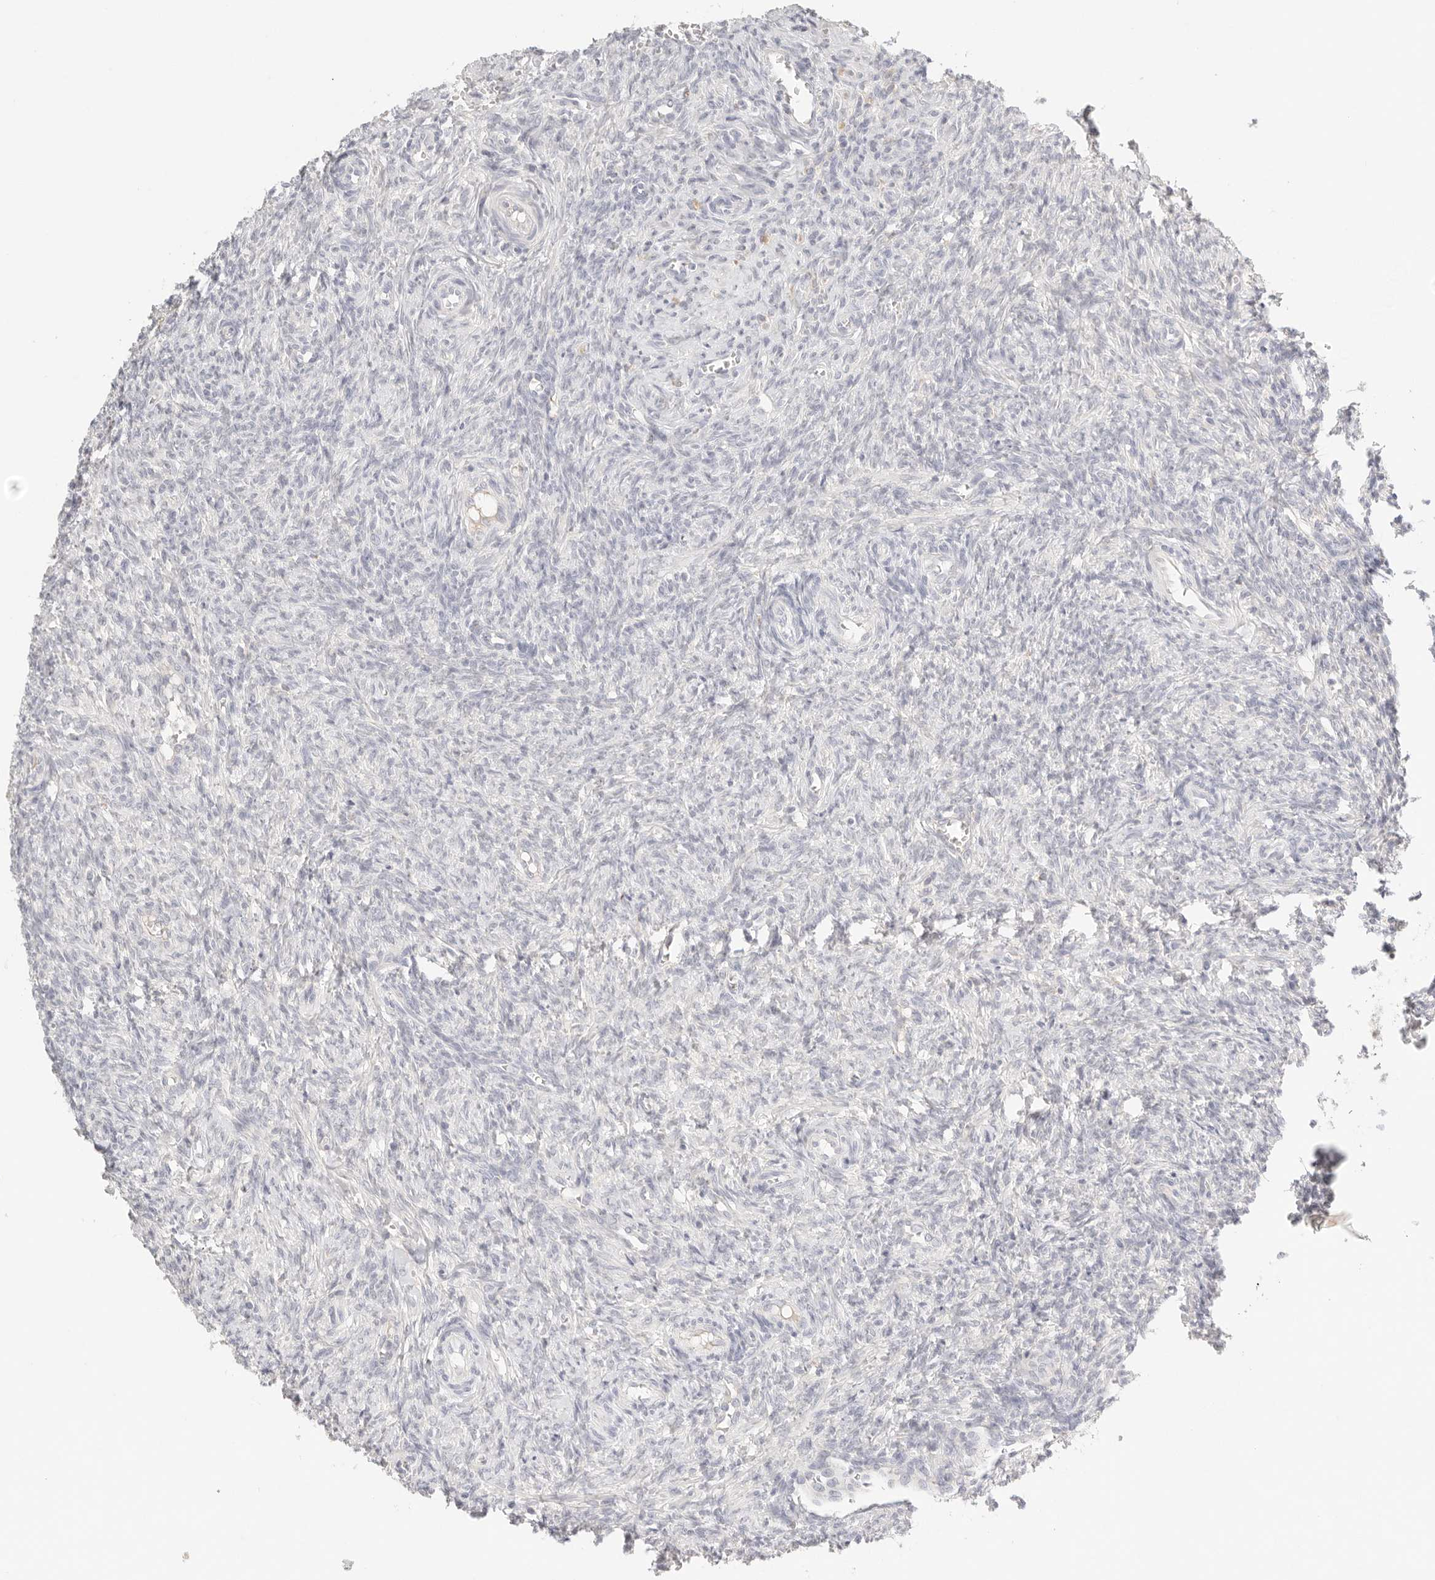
{"staining": {"intensity": "negative", "quantity": "none", "location": "none"}, "tissue": "ovary", "cell_type": "Follicle cells", "image_type": "normal", "snomed": [{"axis": "morphology", "description": "Normal tissue, NOS"}, {"axis": "topography", "description": "Ovary"}], "caption": "A photomicrograph of ovary stained for a protein reveals no brown staining in follicle cells. (Brightfield microscopy of DAB immunohistochemistry (IHC) at high magnification).", "gene": "CEP120", "patient": {"sex": "female", "age": 41}}